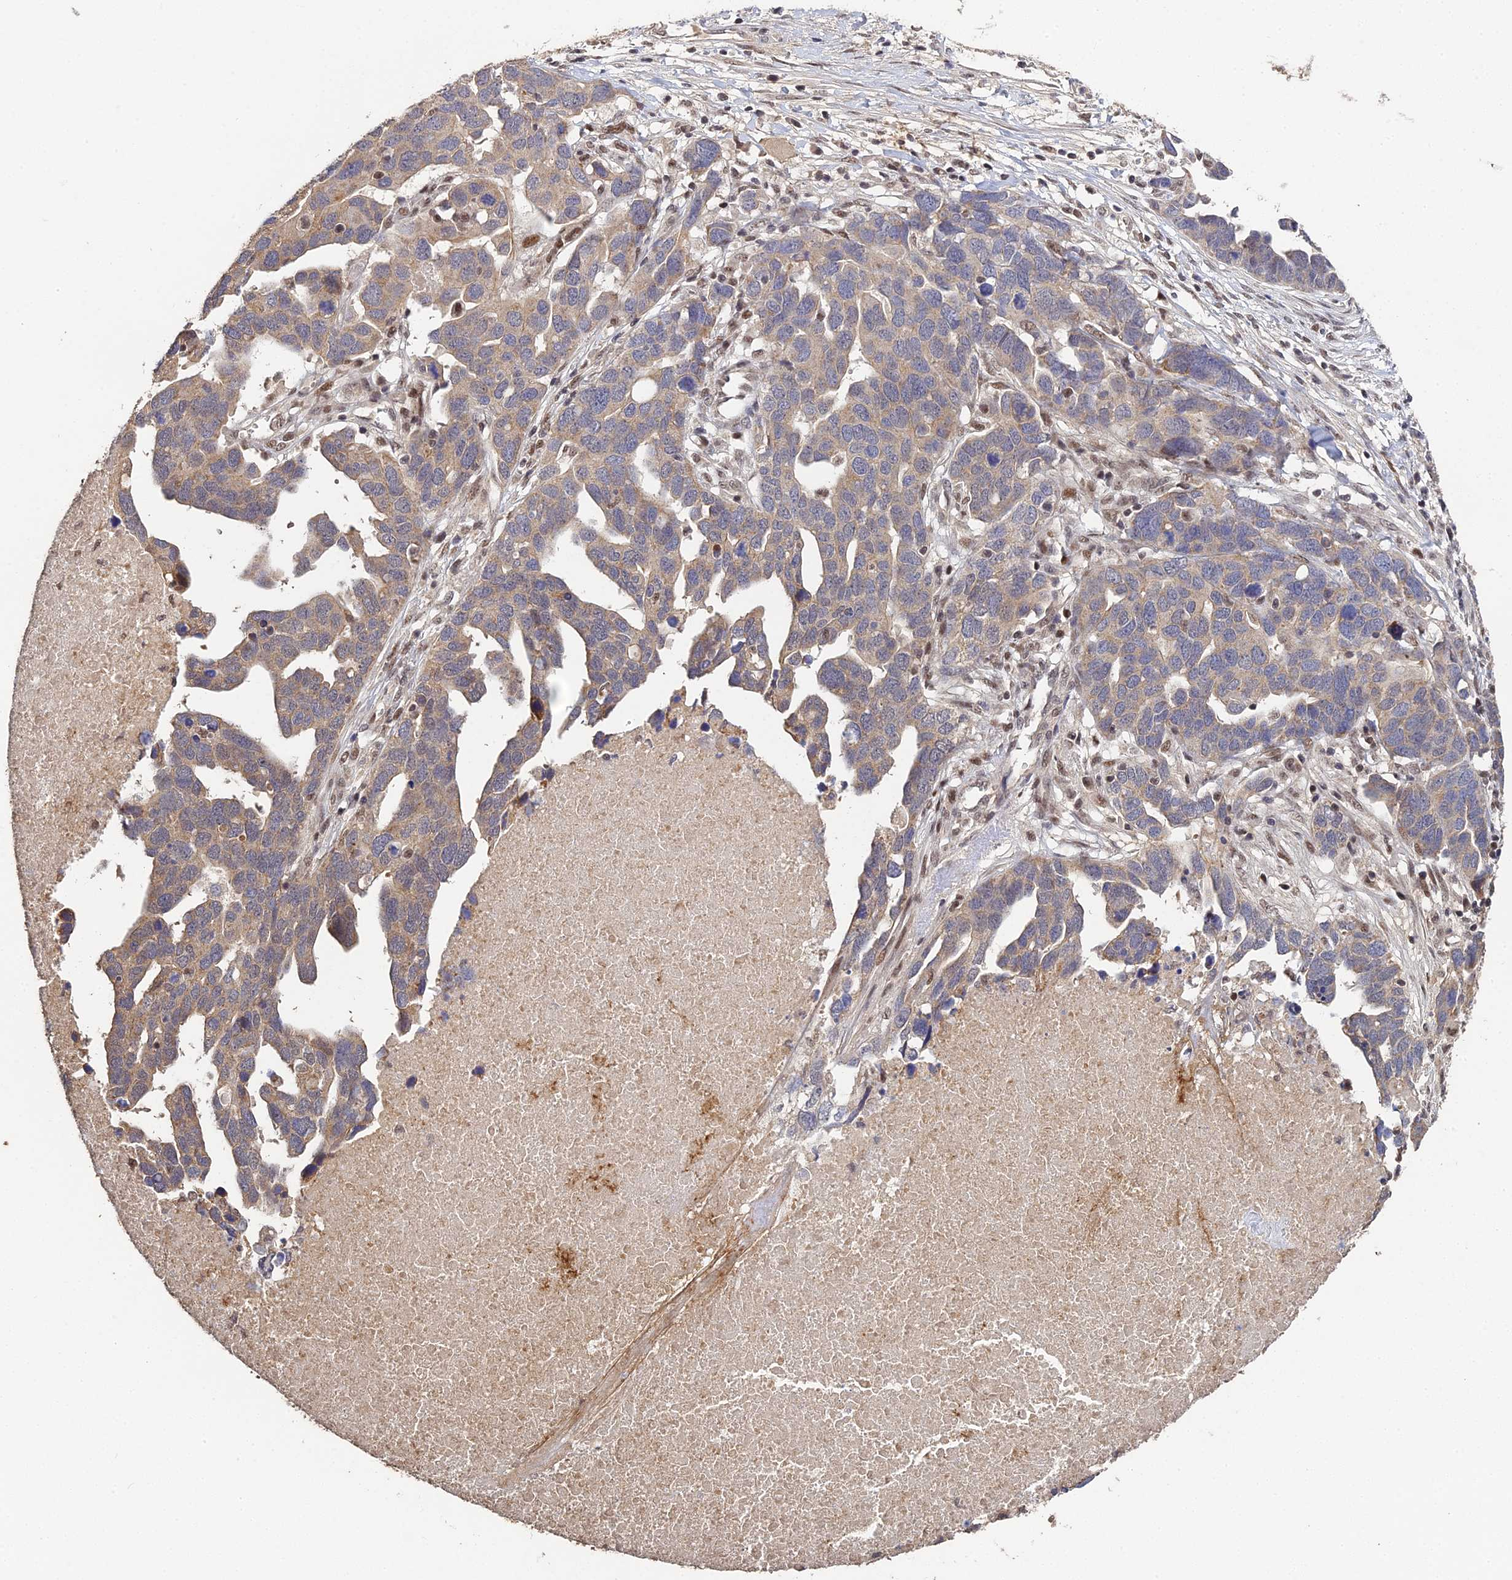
{"staining": {"intensity": "weak", "quantity": ">75%", "location": "cytoplasmic/membranous"}, "tissue": "ovarian cancer", "cell_type": "Tumor cells", "image_type": "cancer", "snomed": [{"axis": "morphology", "description": "Cystadenocarcinoma, serous, NOS"}, {"axis": "topography", "description": "Ovary"}], "caption": "This micrograph exhibits serous cystadenocarcinoma (ovarian) stained with immunohistochemistry to label a protein in brown. The cytoplasmic/membranous of tumor cells show weak positivity for the protein. Nuclei are counter-stained blue.", "gene": "ERCC5", "patient": {"sex": "female", "age": 54}}